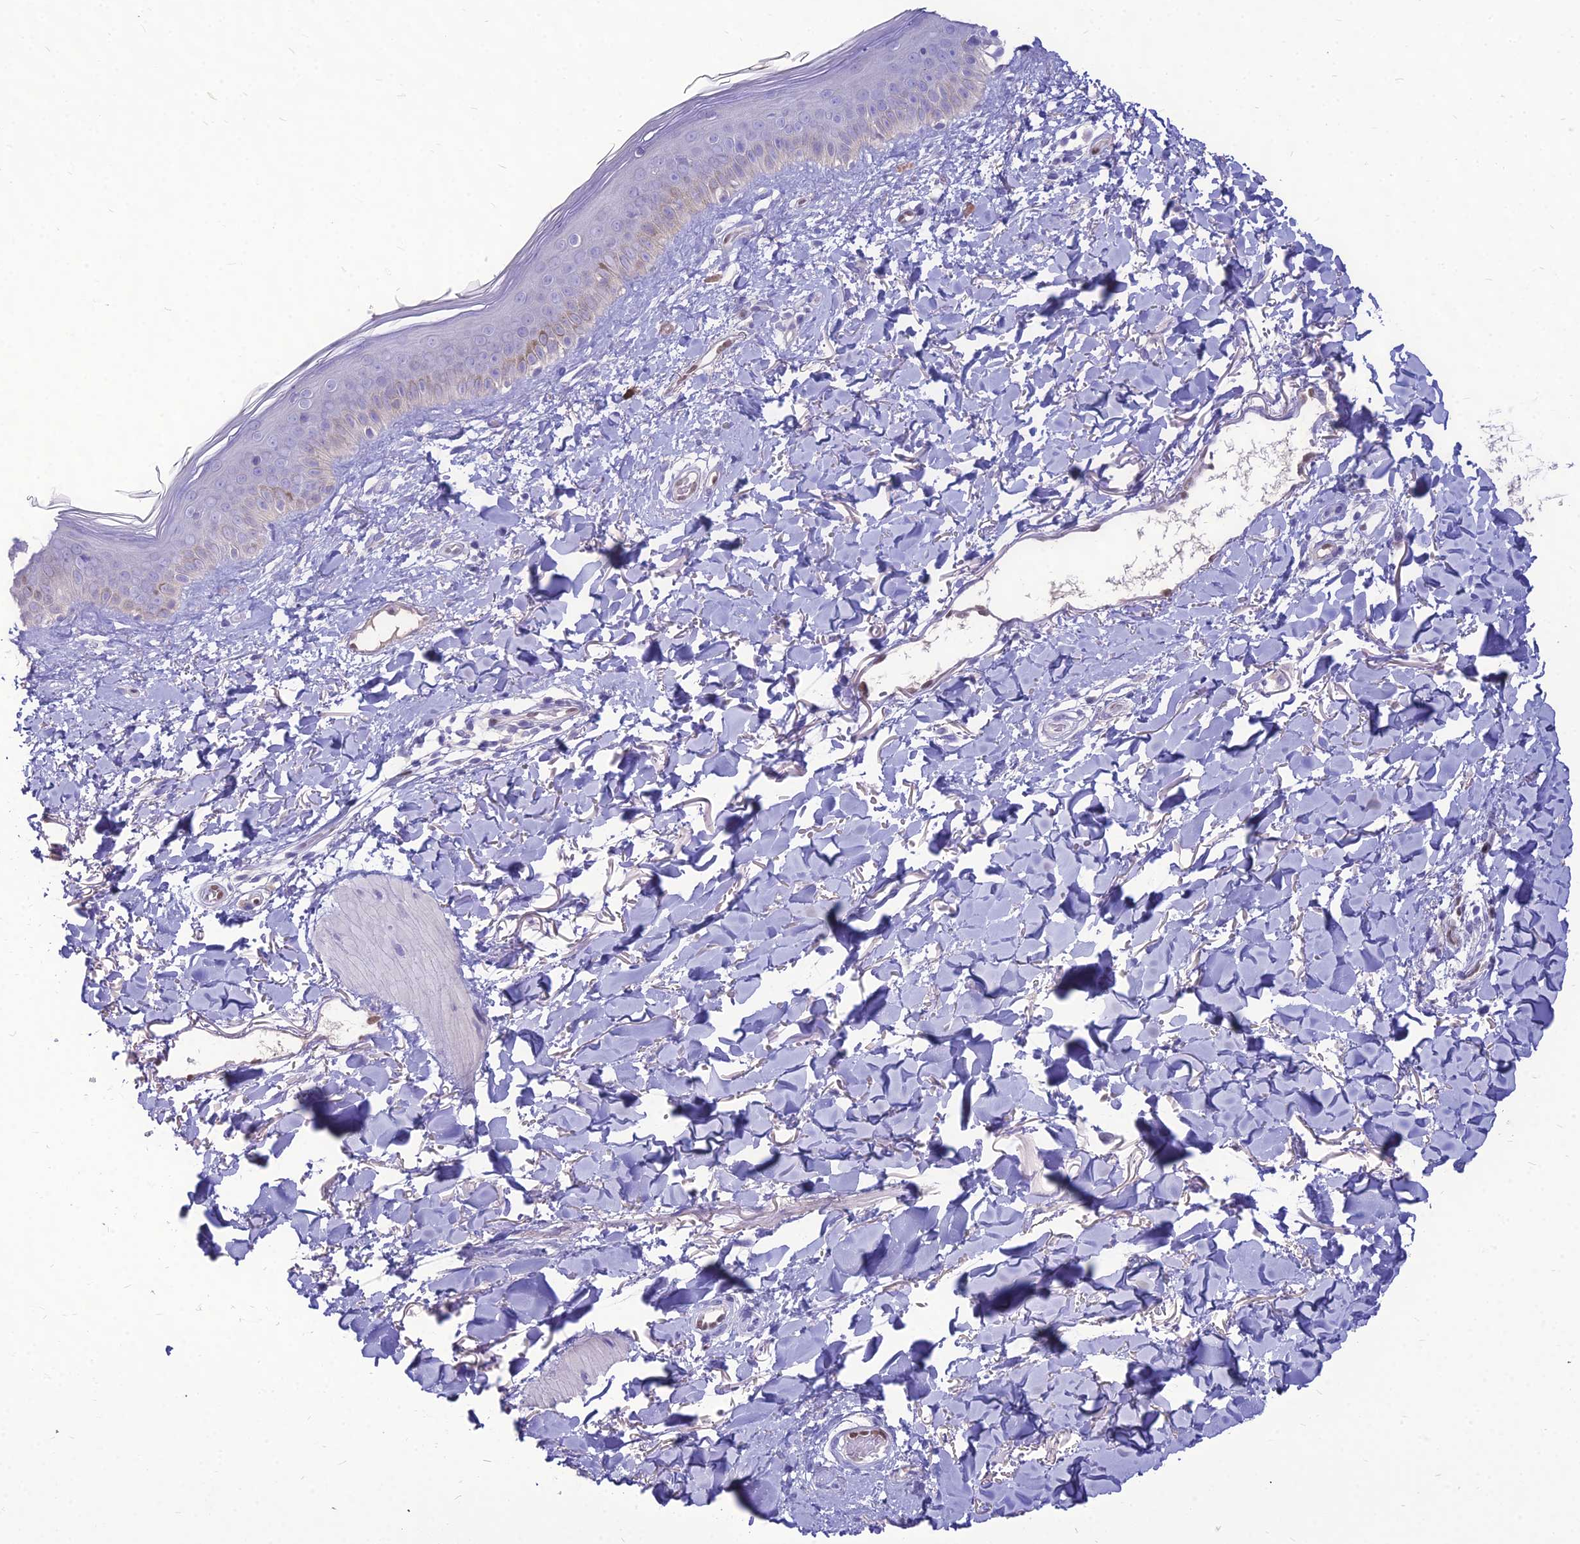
{"staining": {"intensity": "negative", "quantity": "none", "location": "none"}, "tissue": "skin", "cell_type": "Fibroblasts", "image_type": "normal", "snomed": [{"axis": "morphology", "description": "Normal tissue, NOS"}, {"axis": "topography", "description": "Skin"}], "caption": "Immunohistochemistry (IHC) image of unremarkable skin: skin stained with DAB (3,3'-diaminobenzidine) demonstrates no significant protein positivity in fibroblasts.", "gene": "NOVA2", "patient": {"sex": "female", "age": 58}}